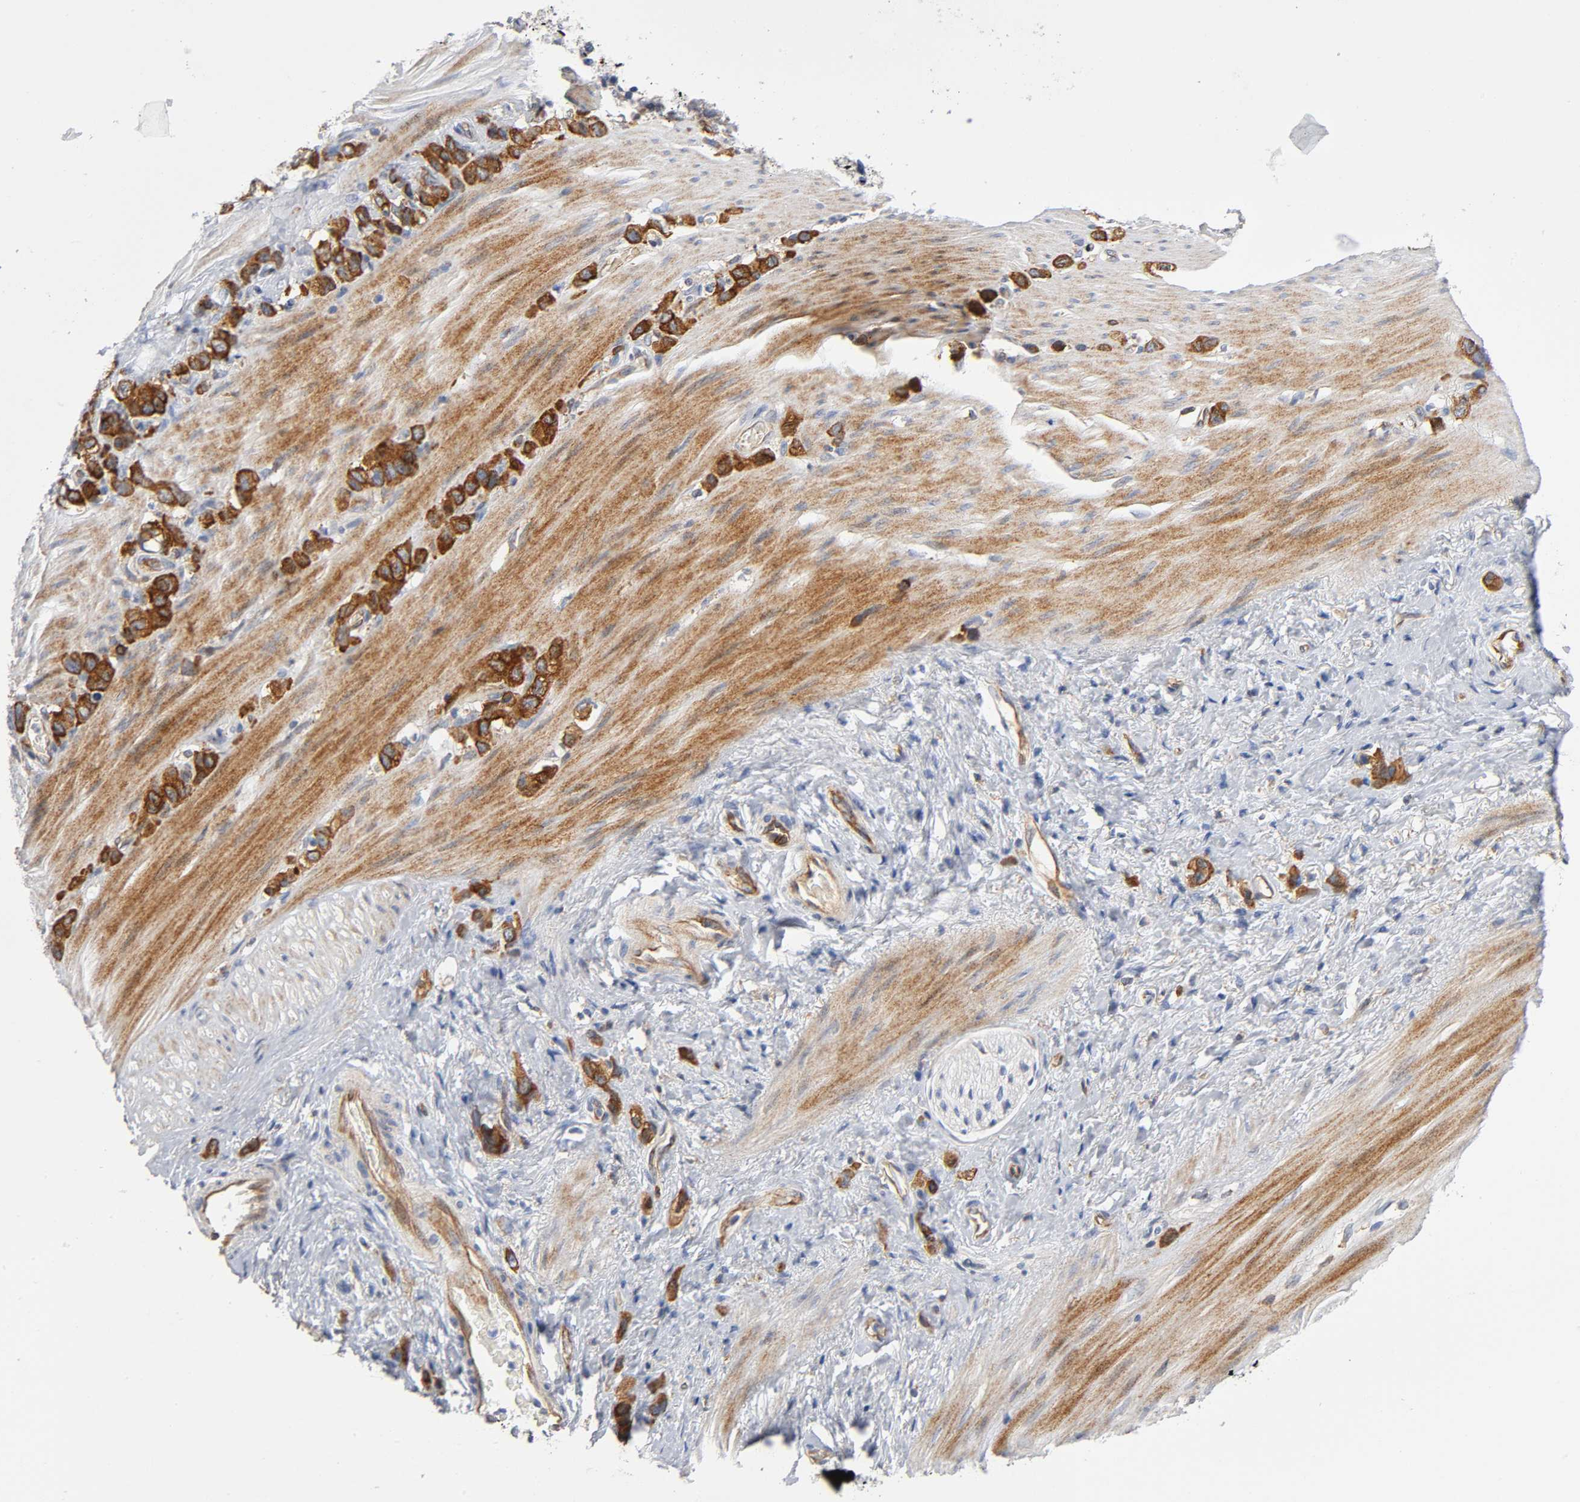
{"staining": {"intensity": "strong", "quantity": ">75%", "location": "cytoplasmic/membranous"}, "tissue": "stomach cancer", "cell_type": "Tumor cells", "image_type": "cancer", "snomed": [{"axis": "morphology", "description": "Normal tissue, NOS"}, {"axis": "morphology", "description": "Adenocarcinoma, NOS"}, {"axis": "morphology", "description": "Adenocarcinoma, High grade"}, {"axis": "topography", "description": "Stomach, upper"}, {"axis": "topography", "description": "Stomach"}], "caption": "Protein staining of stomach cancer tissue demonstrates strong cytoplasmic/membranous positivity in approximately >75% of tumor cells.", "gene": "CD2AP", "patient": {"sex": "female", "age": 65}}